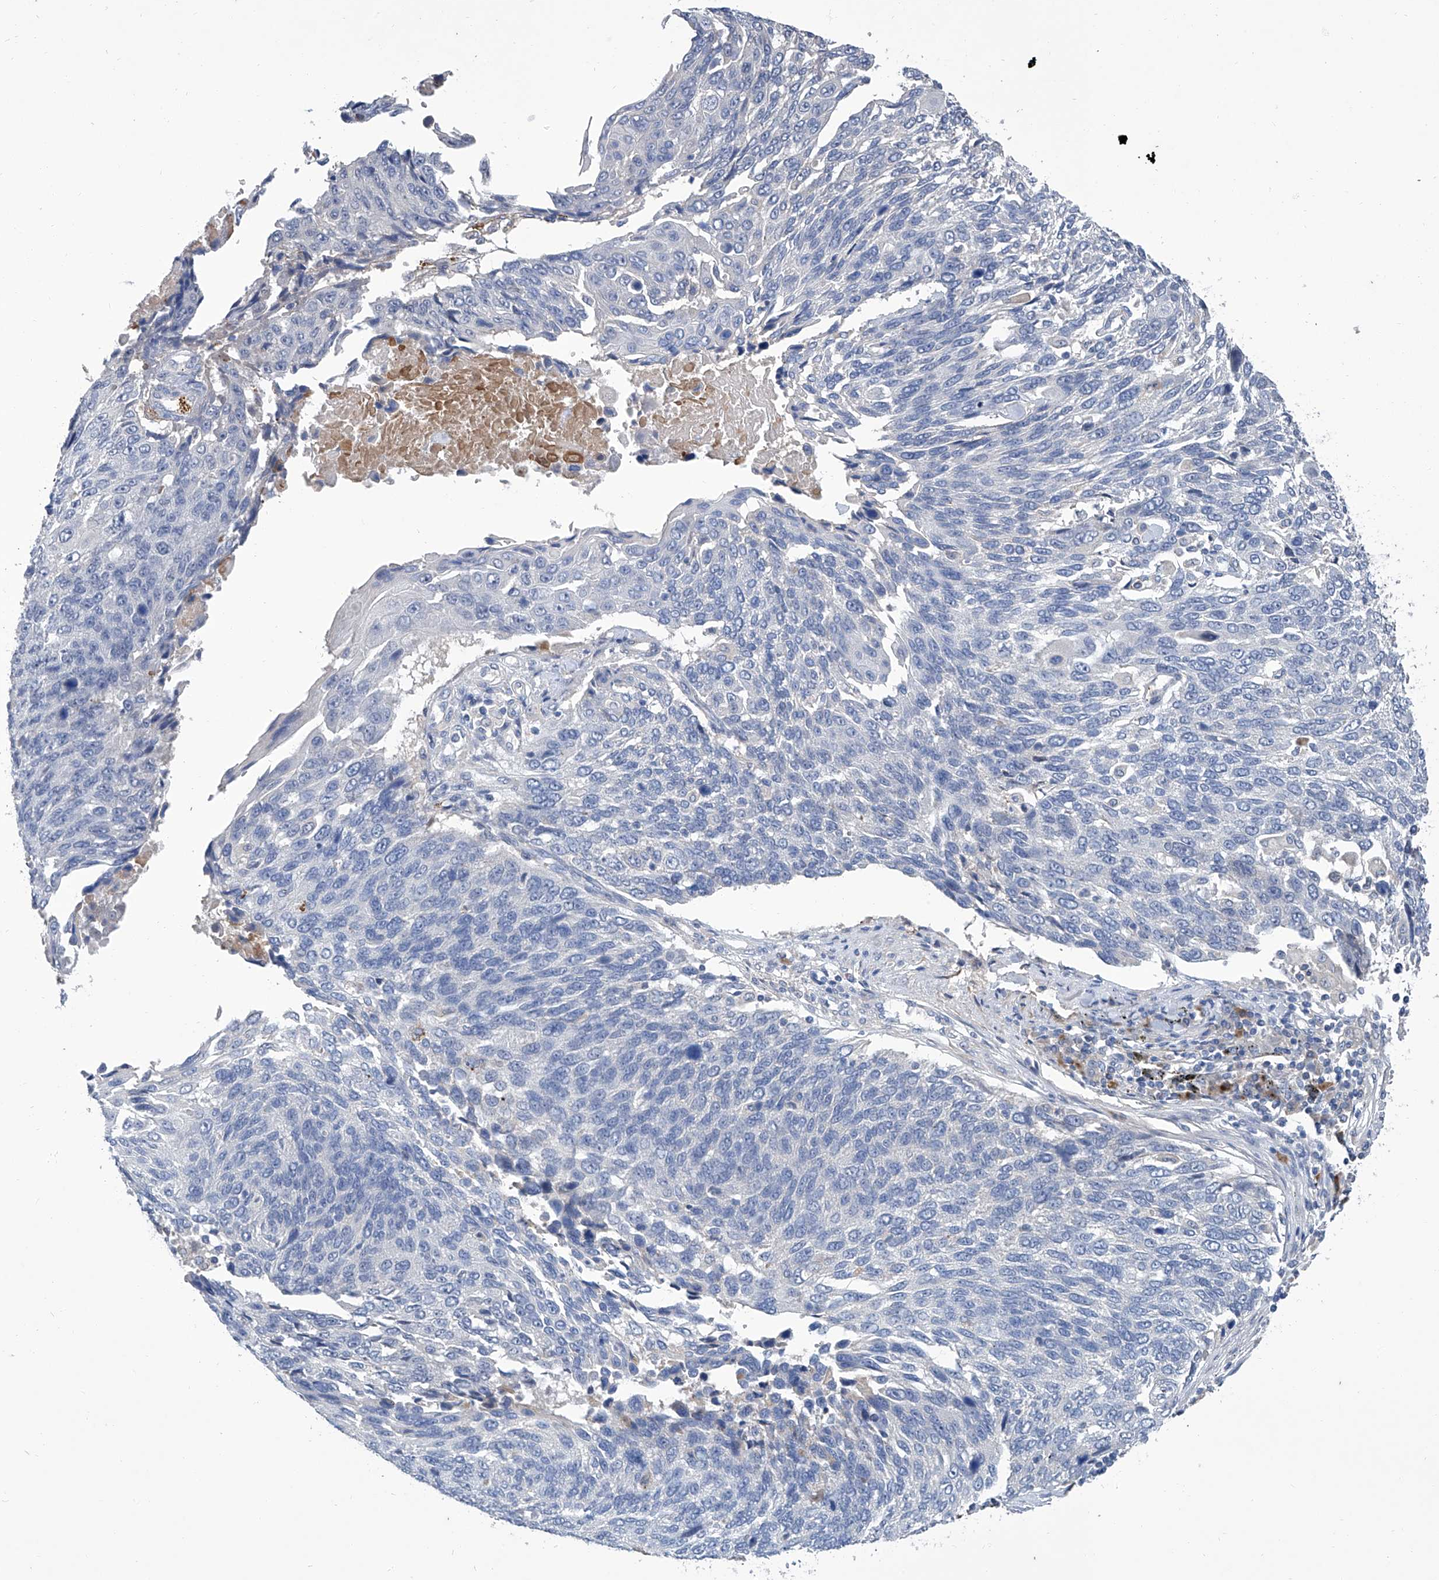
{"staining": {"intensity": "negative", "quantity": "none", "location": "none"}, "tissue": "lung cancer", "cell_type": "Tumor cells", "image_type": "cancer", "snomed": [{"axis": "morphology", "description": "Squamous cell carcinoma, NOS"}, {"axis": "topography", "description": "Lung"}], "caption": "The micrograph reveals no staining of tumor cells in lung cancer. (Brightfield microscopy of DAB IHC at high magnification).", "gene": "GPT", "patient": {"sex": "male", "age": 66}}